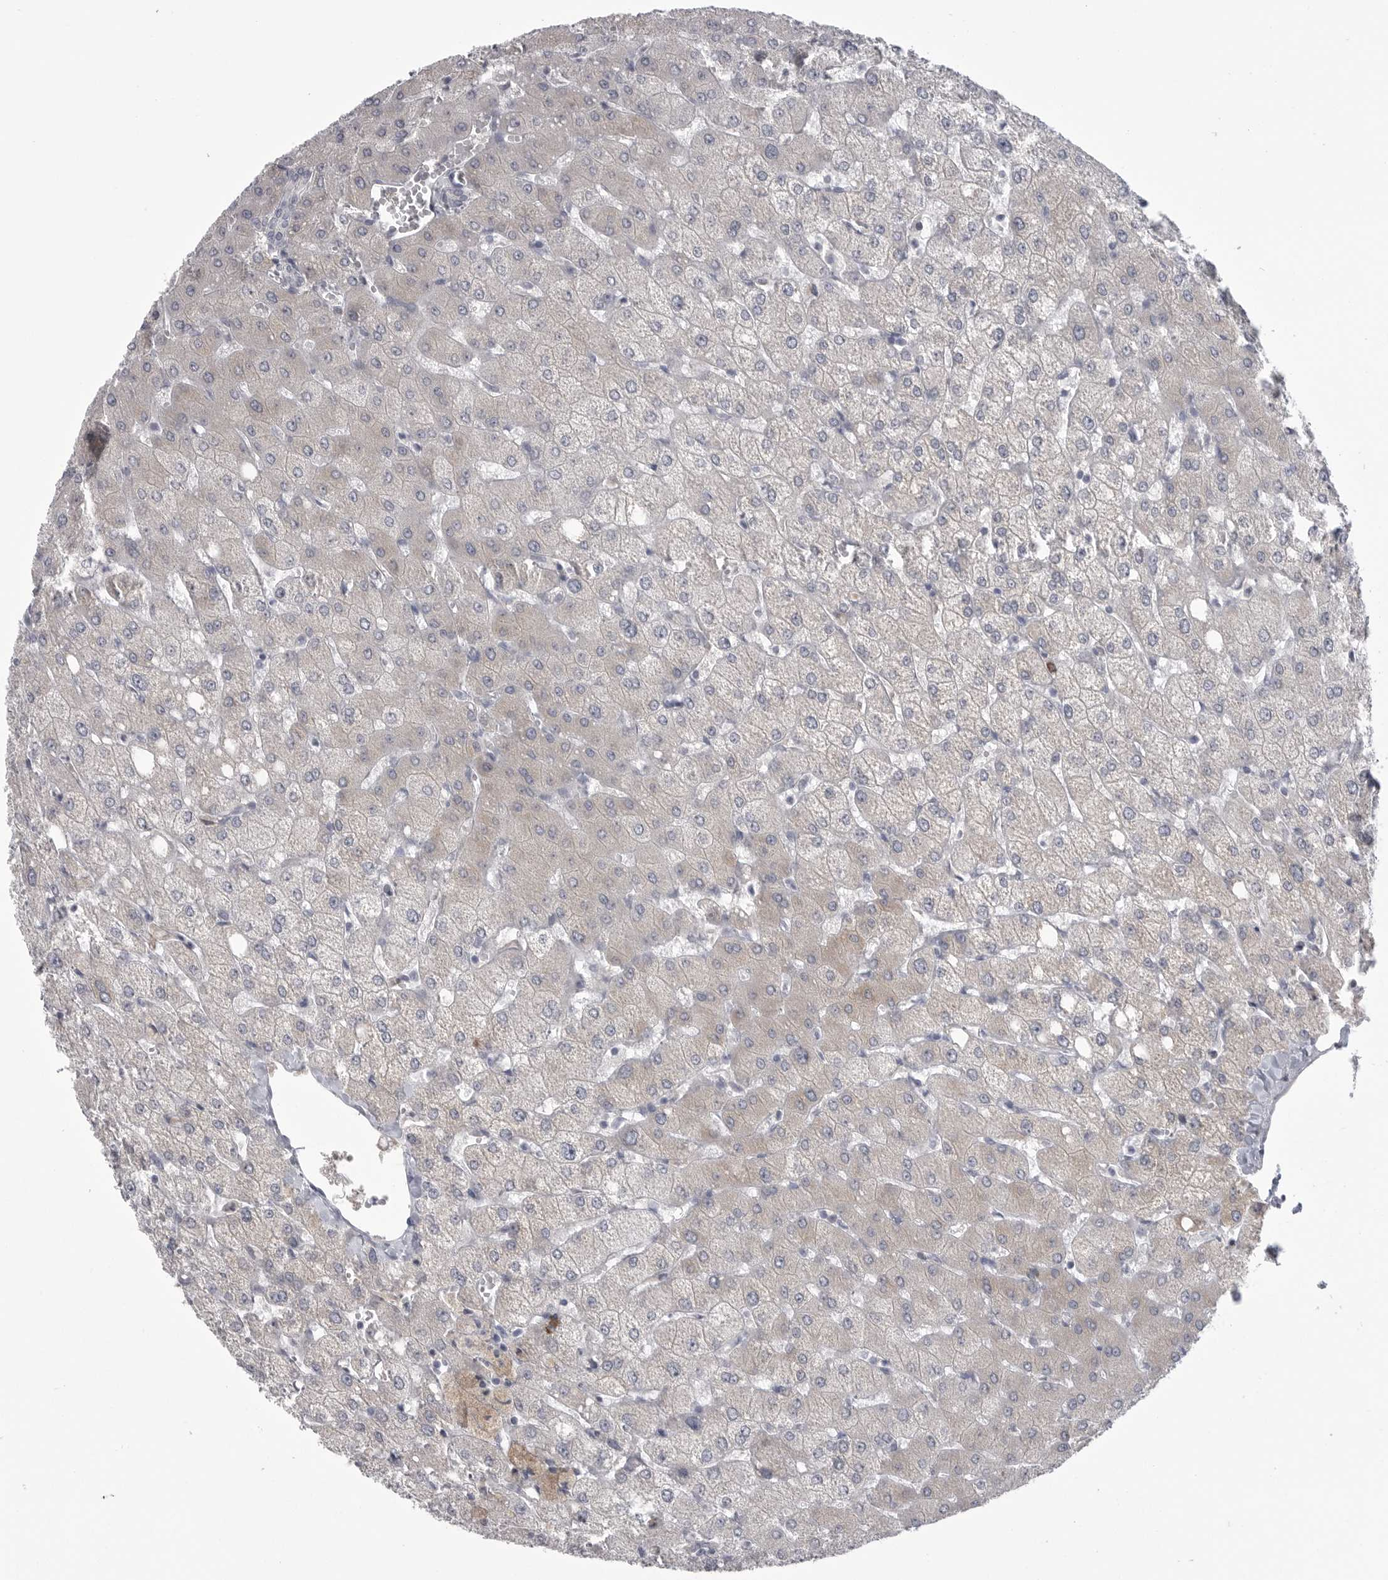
{"staining": {"intensity": "negative", "quantity": "none", "location": "none"}, "tissue": "liver", "cell_type": "Cholangiocytes", "image_type": "normal", "snomed": [{"axis": "morphology", "description": "Normal tissue, NOS"}, {"axis": "topography", "description": "Liver"}], "caption": "This is a micrograph of IHC staining of normal liver, which shows no positivity in cholangiocytes.", "gene": "FKBP2", "patient": {"sex": "female", "age": 54}}